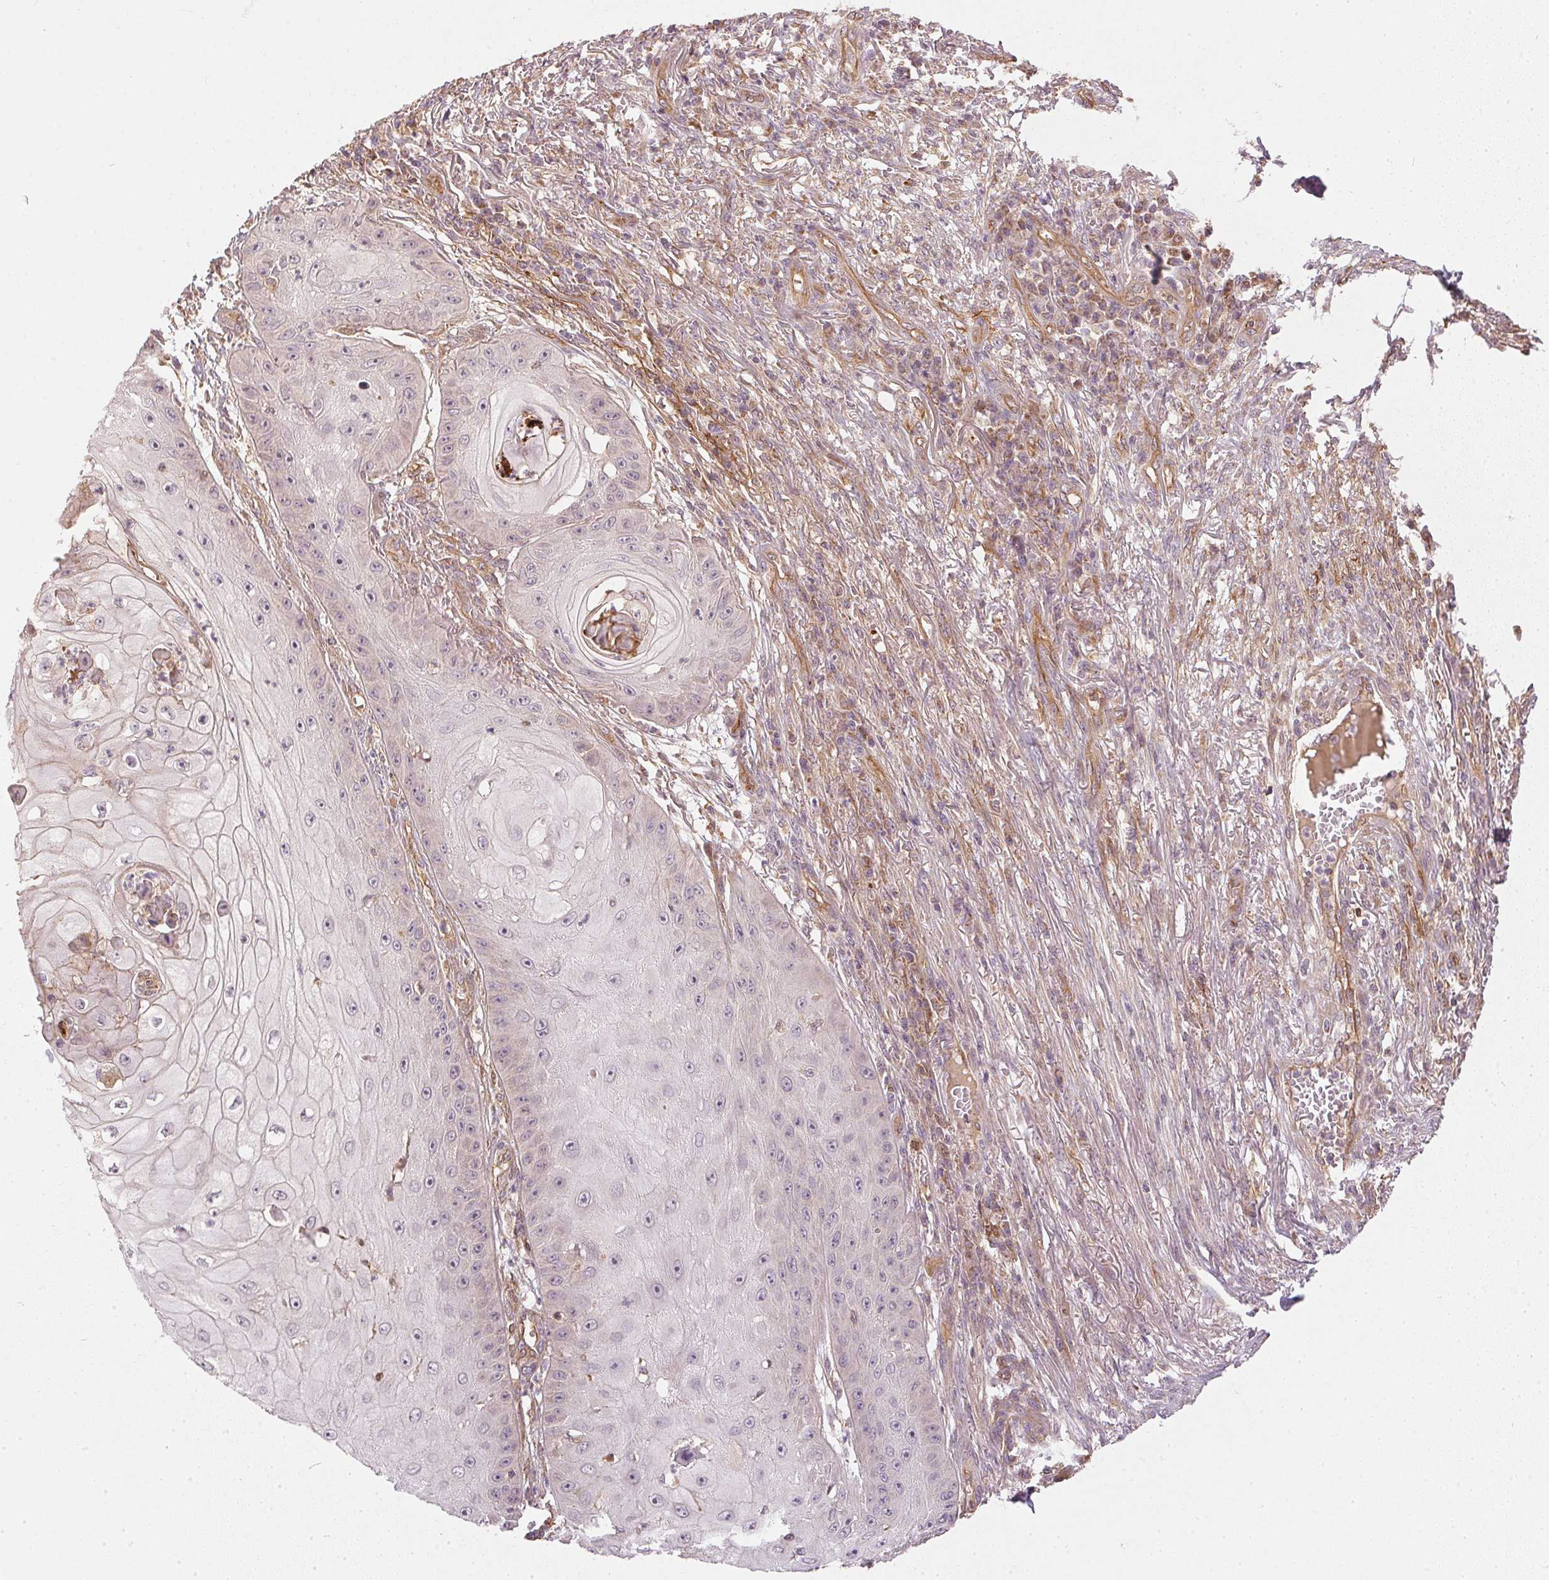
{"staining": {"intensity": "negative", "quantity": "none", "location": "none"}, "tissue": "skin cancer", "cell_type": "Tumor cells", "image_type": "cancer", "snomed": [{"axis": "morphology", "description": "Squamous cell carcinoma, NOS"}, {"axis": "topography", "description": "Skin"}], "caption": "This is a photomicrograph of immunohistochemistry (IHC) staining of skin cancer, which shows no staining in tumor cells. (Immunohistochemistry (ihc), brightfield microscopy, high magnification).", "gene": "NADK2", "patient": {"sex": "male", "age": 70}}